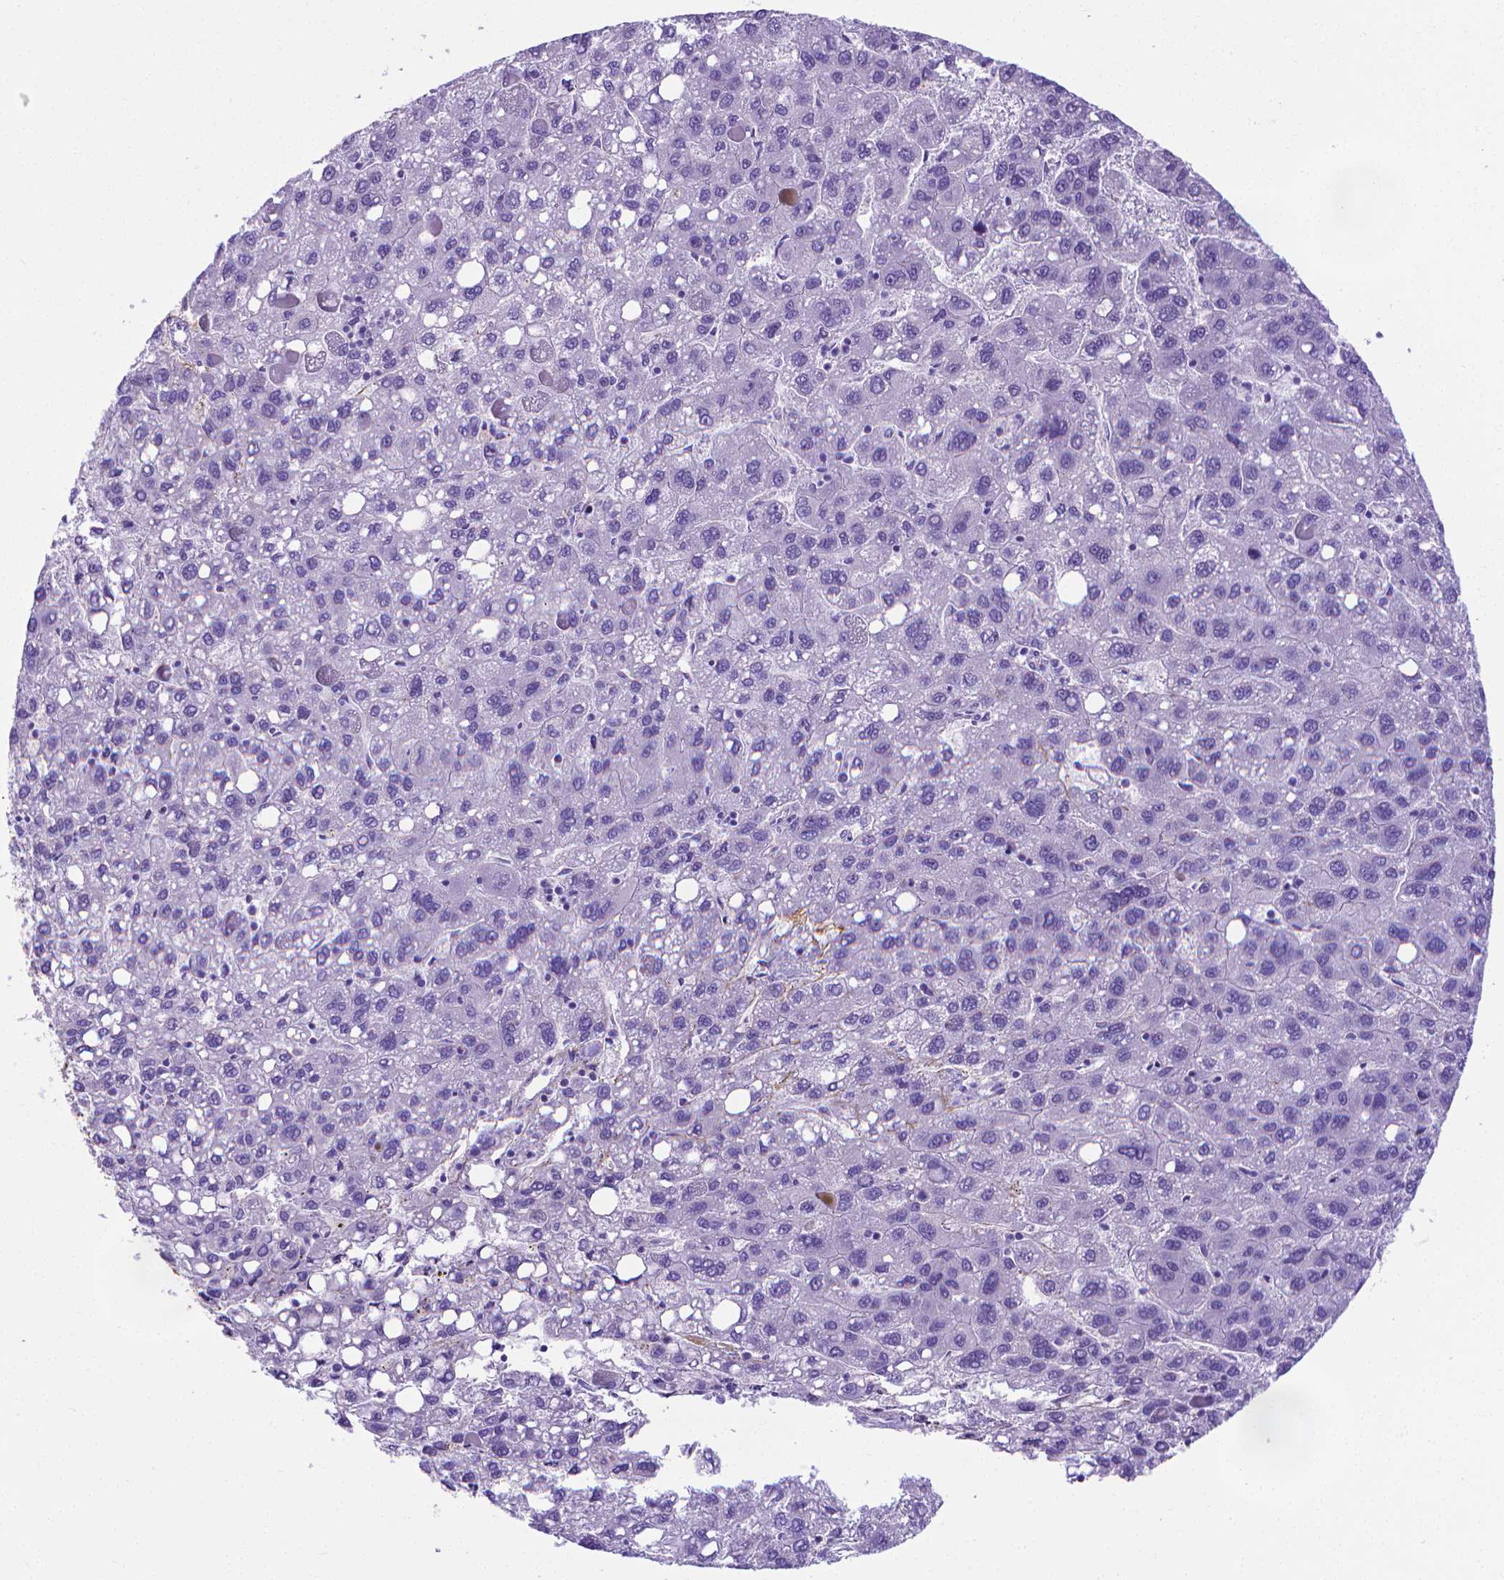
{"staining": {"intensity": "negative", "quantity": "none", "location": "none"}, "tissue": "liver cancer", "cell_type": "Tumor cells", "image_type": "cancer", "snomed": [{"axis": "morphology", "description": "Carcinoma, Hepatocellular, NOS"}, {"axis": "topography", "description": "Liver"}], "caption": "Liver cancer (hepatocellular carcinoma) was stained to show a protein in brown. There is no significant expression in tumor cells.", "gene": "MFAP2", "patient": {"sex": "female", "age": 82}}